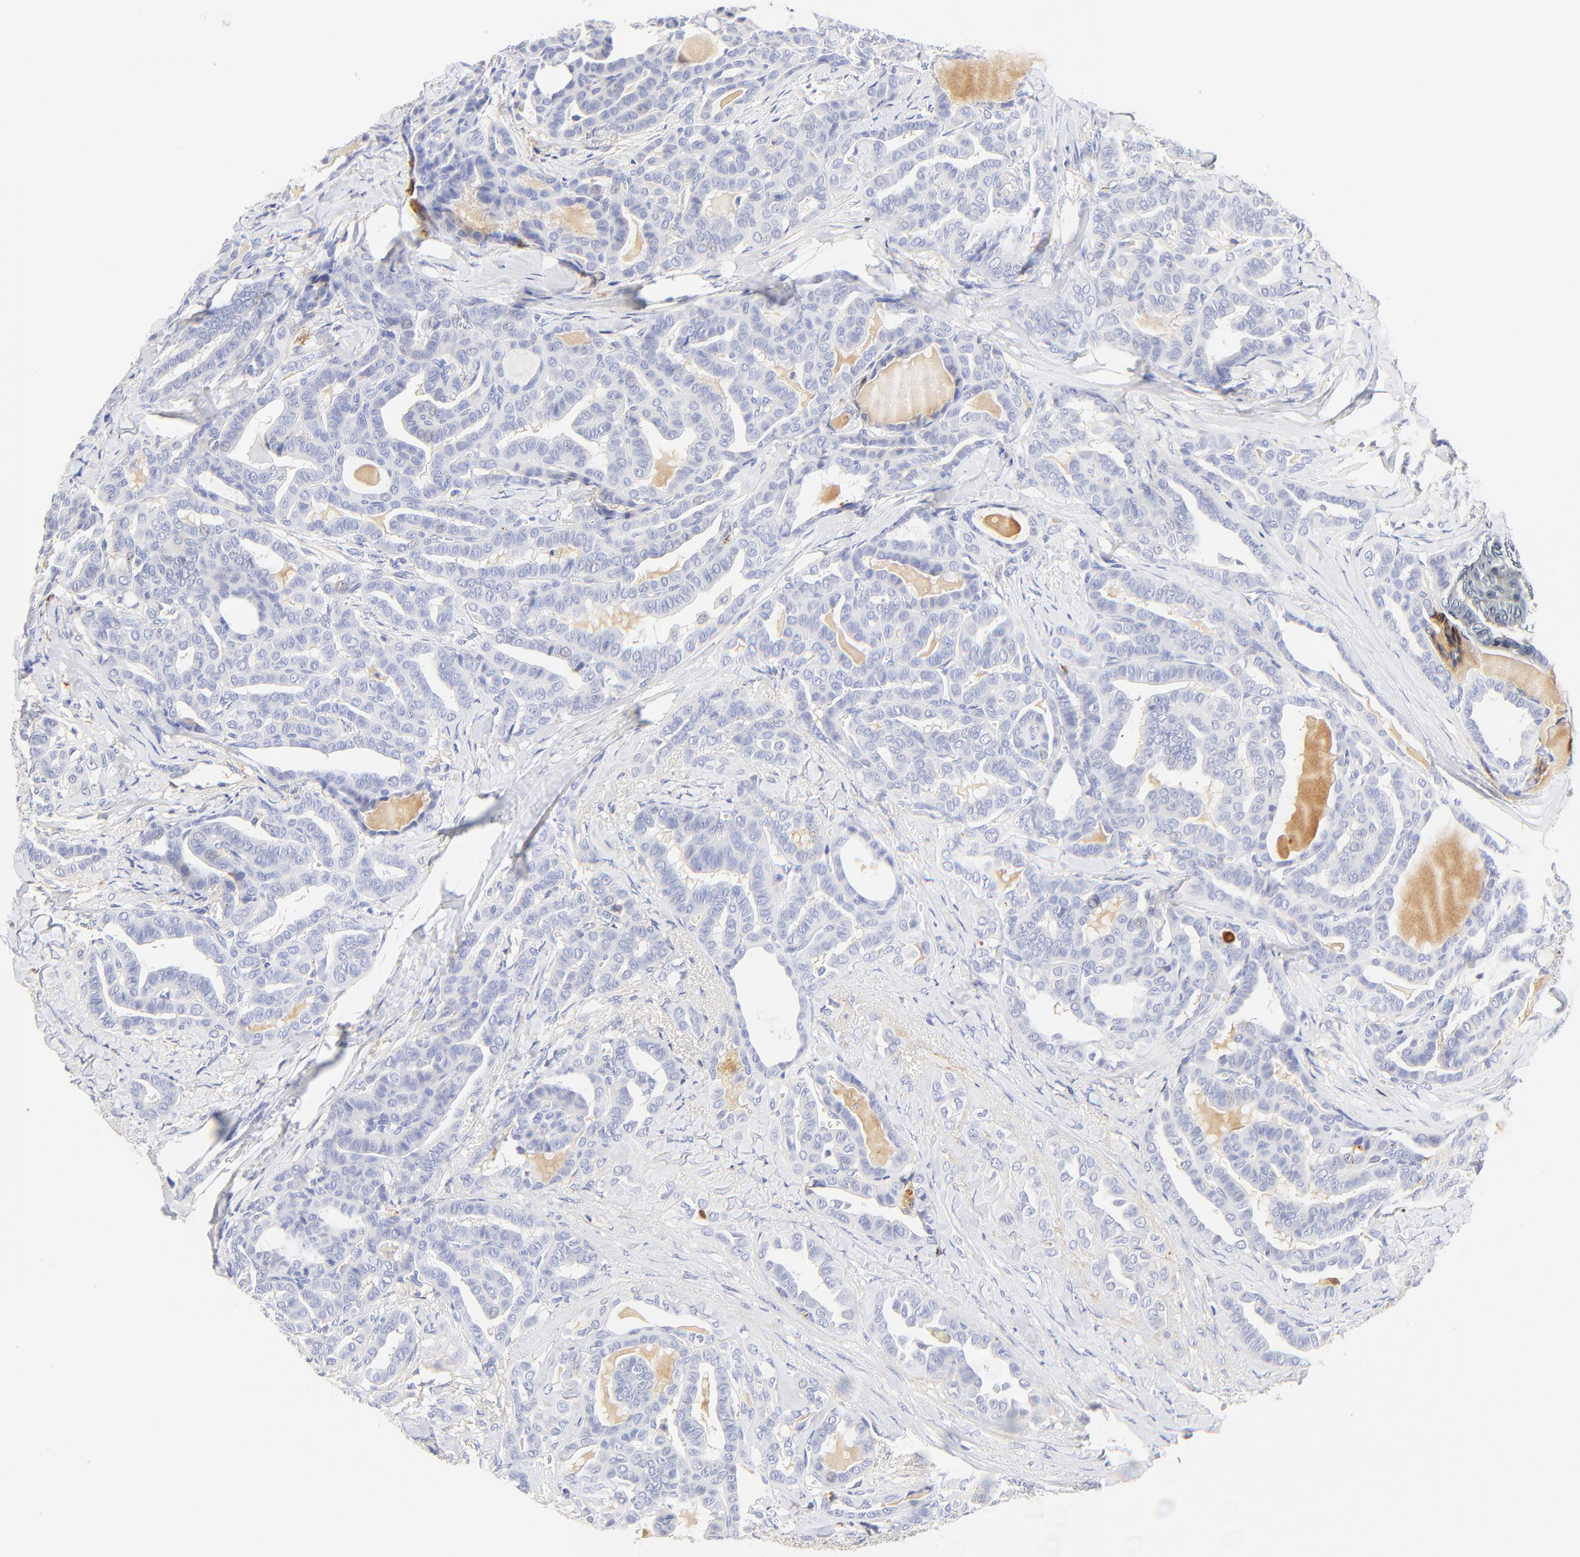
{"staining": {"intensity": "negative", "quantity": "none", "location": "none"}, "tissue": "thyroid cancer", "cell_type": "Tumor cells", "image_type": "cancer", "snomed": [{"axis": "morphology", "description": "Carcinoma, NOS"}, {"axis": "topography", "description": "Thyroid gland"}], "caption": "High magnification brightfield microscopy of thyroid carcinoma stained with DAB (3,3'-diaminobenzidine) (brown) and counterstained with hematoxylin (blue): tumor cells show no significant staining.", "gene": "MDGA2", "patient": {"sex": "female", "age": 91}}